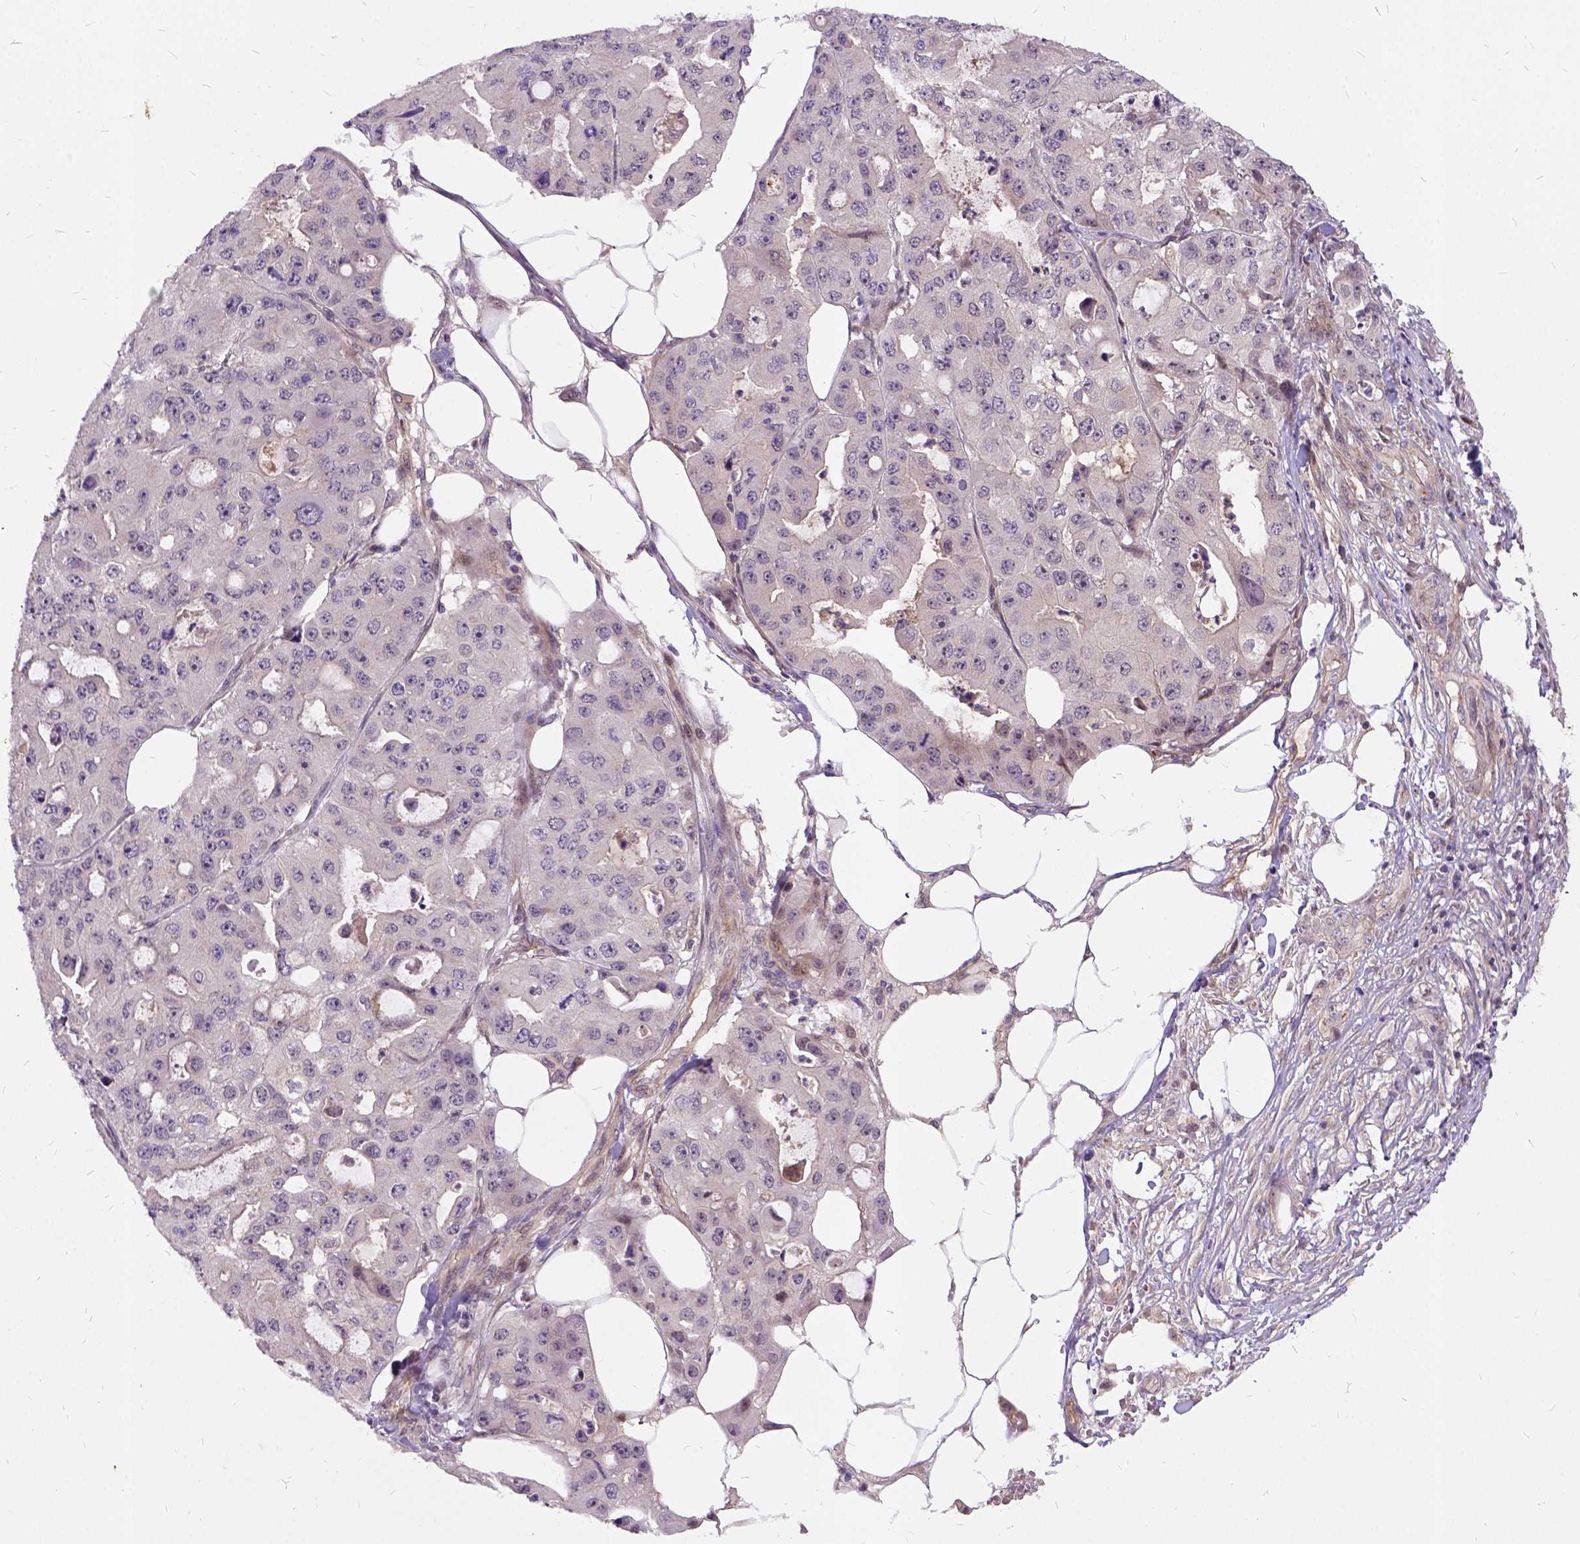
{"staining": {"intensity": "negative", "quantity": "none", "location": "none"}, "tissue": "ovarian cancer", "cell_type": "Tumor cells", "image_type": "cancer", "snomed": [{"axis": "morphology", "description": "Cystadenocarcinoma, serous, NOS"}, {"axis": "topography", "description": "Ovary"}], "caption": "An image of ovarian cancer (serous cystadenocarcinoma) stained for a protein shows no brown staining in tumor cells.", "gene": "ILRUN", "patient": {"sex": "female", "age": 56}}